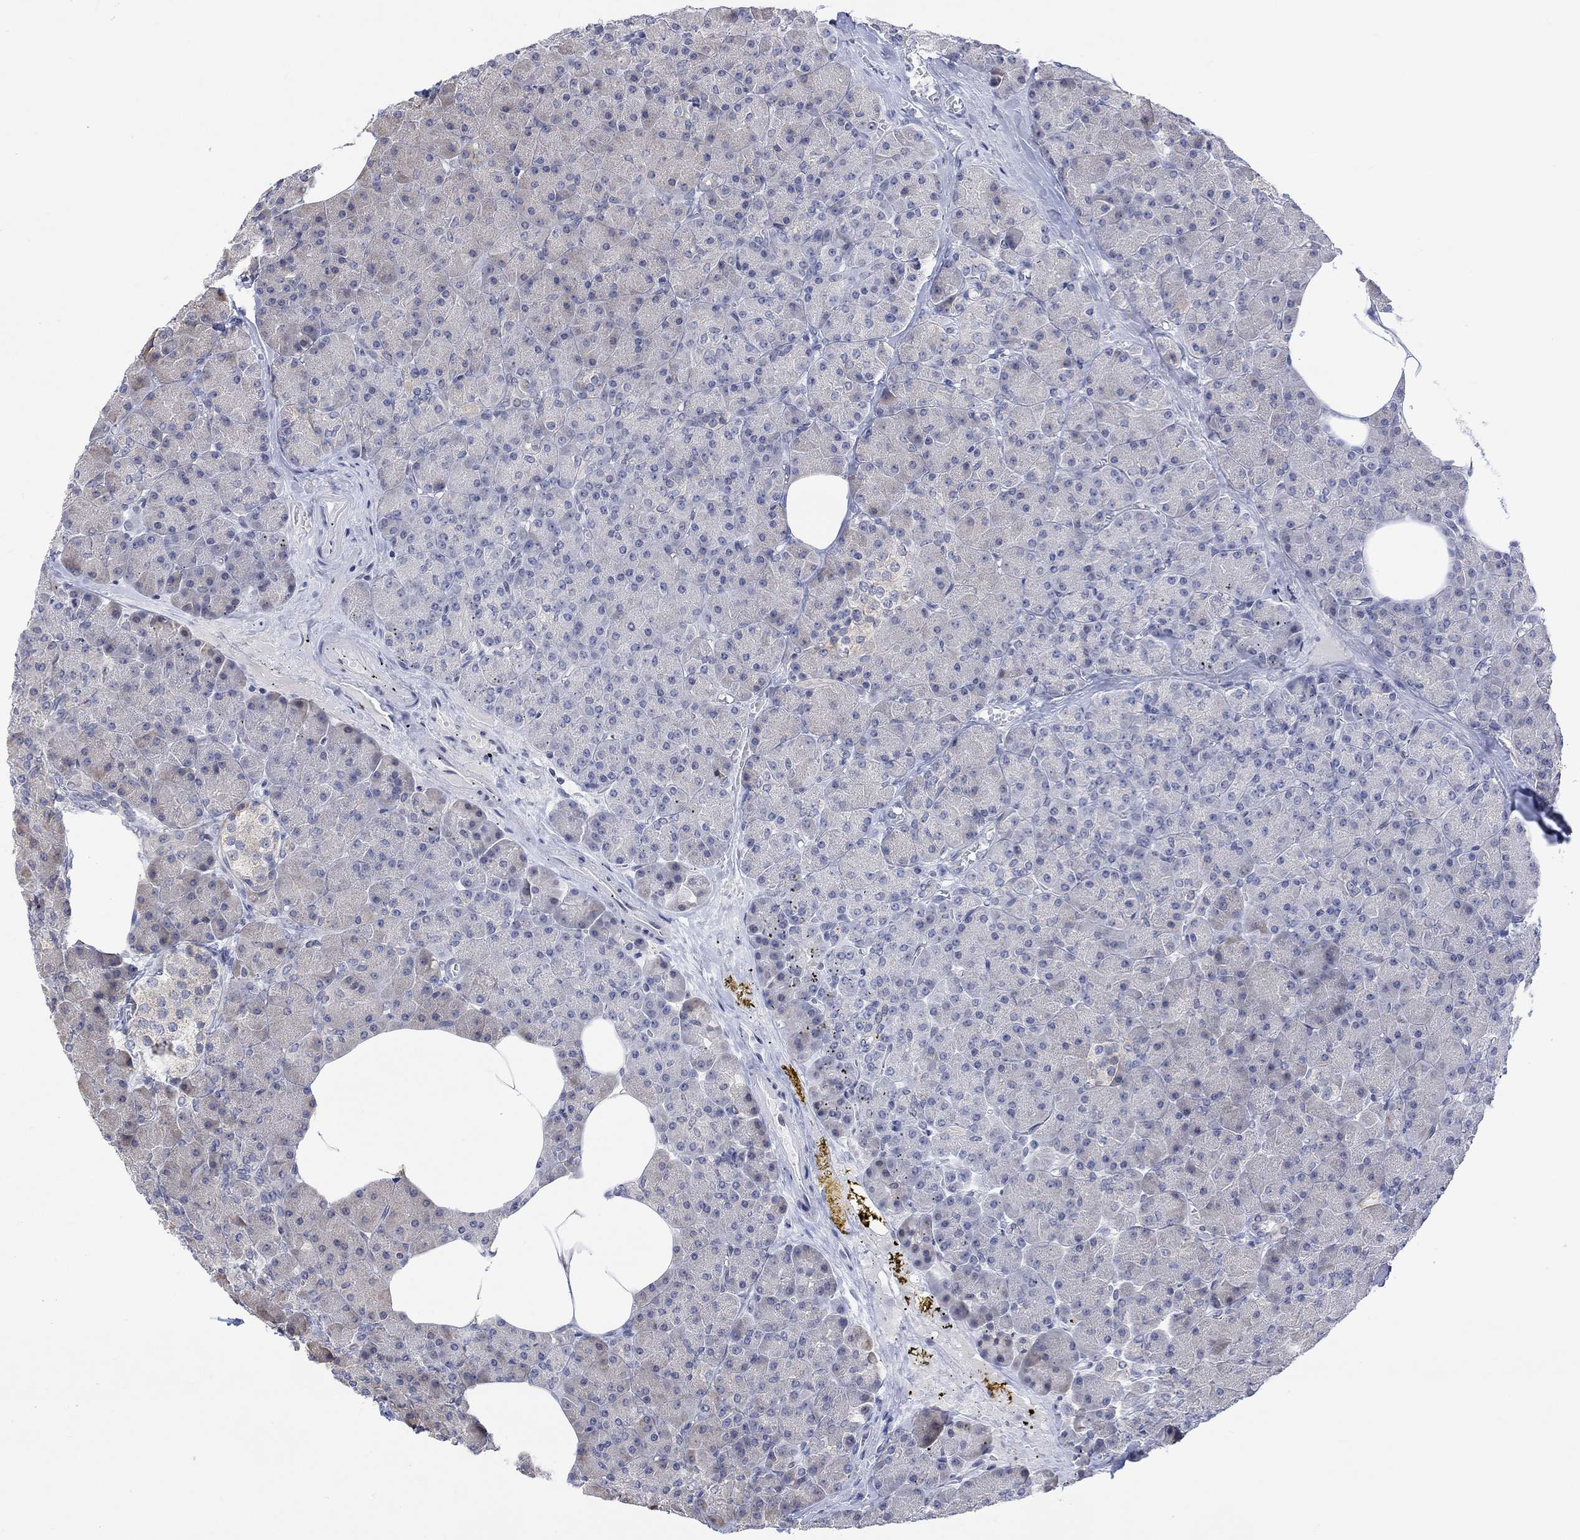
{"staining": {"intensity": "negative", "quantity": "none", "location": "none"}, "tissue": "pancreas", "cell_type": "Exocrine glandular cells", "image_type": "normal", "snomed": [{"axis": "morphology", "description": "Normal tissue, NOS"}, {"axis": "topography", "description": "Pancreas"}], "caption": "Photomicrograph shows no significant protein positivity in exocrine glandular cells of normal pancreas. (DAB (3,3'-diaminobenzidine) immunohistochemistry (IHC) visualized using brightfield microscopy, high magnification).", "gene": "DCX", "patient": {"sex": "female", "age": 45}}